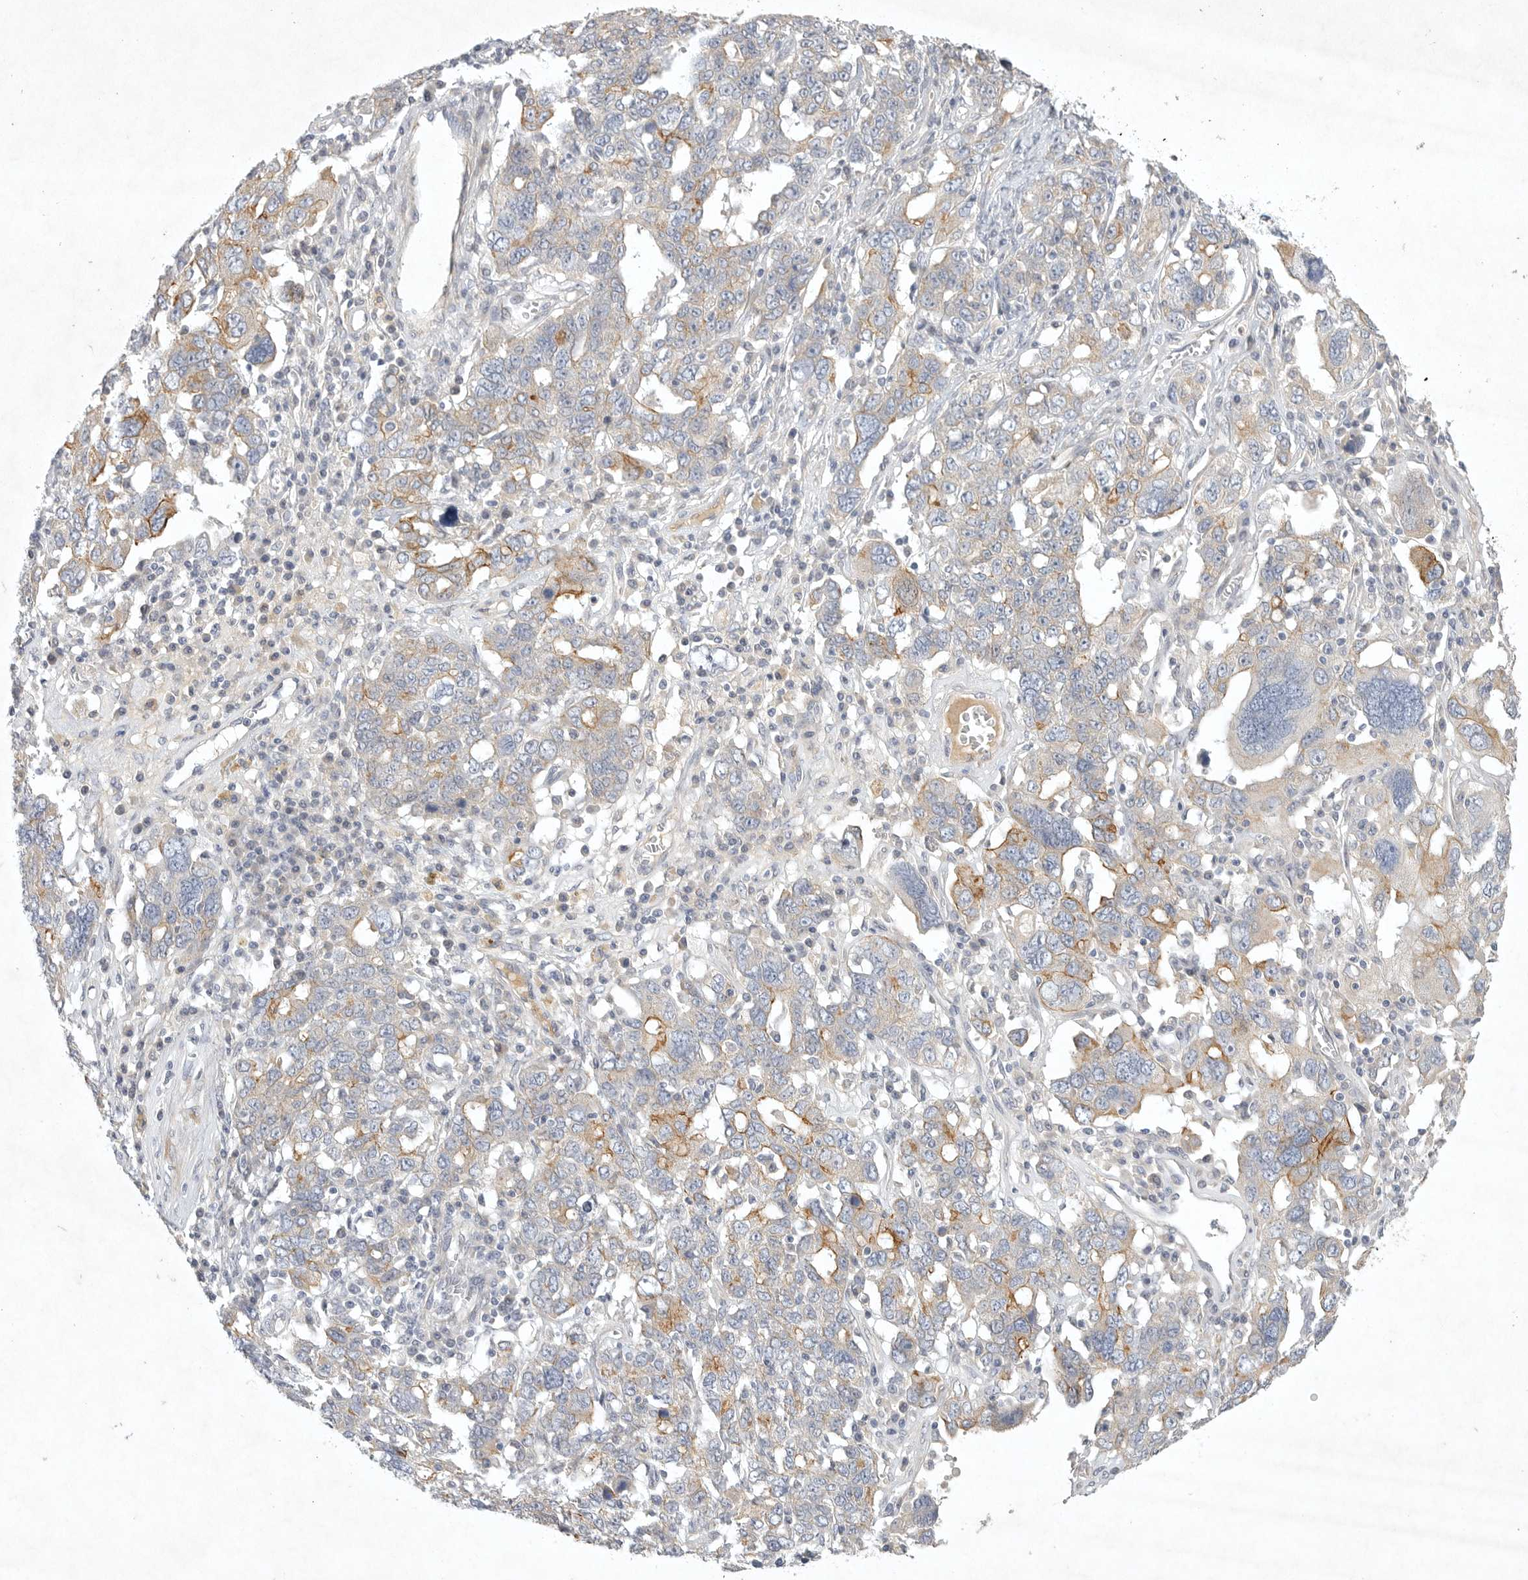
{"staining": {"intensity": "moderate", "quantity": "<25%", "location": "cytoplasmic/membranous"}, "tissue": "ovarian cancer", "cell_type": "Tumor cells", "image_type": "cancer", "snomed": [{"axis": "morphology", "description": "Carcinoma, endometroid"}, {"axis": "topography", "description": "Ovary"}], "caption": "Immunohistochemical staining of human ovarian cancer (endometroid carcinoma) exhibits moderate cytoplasmic/membranous protein staining in approximately <25% of tumor cells.", "gene": "BZW2", "patient": {"sex": "female", "age": 62}}